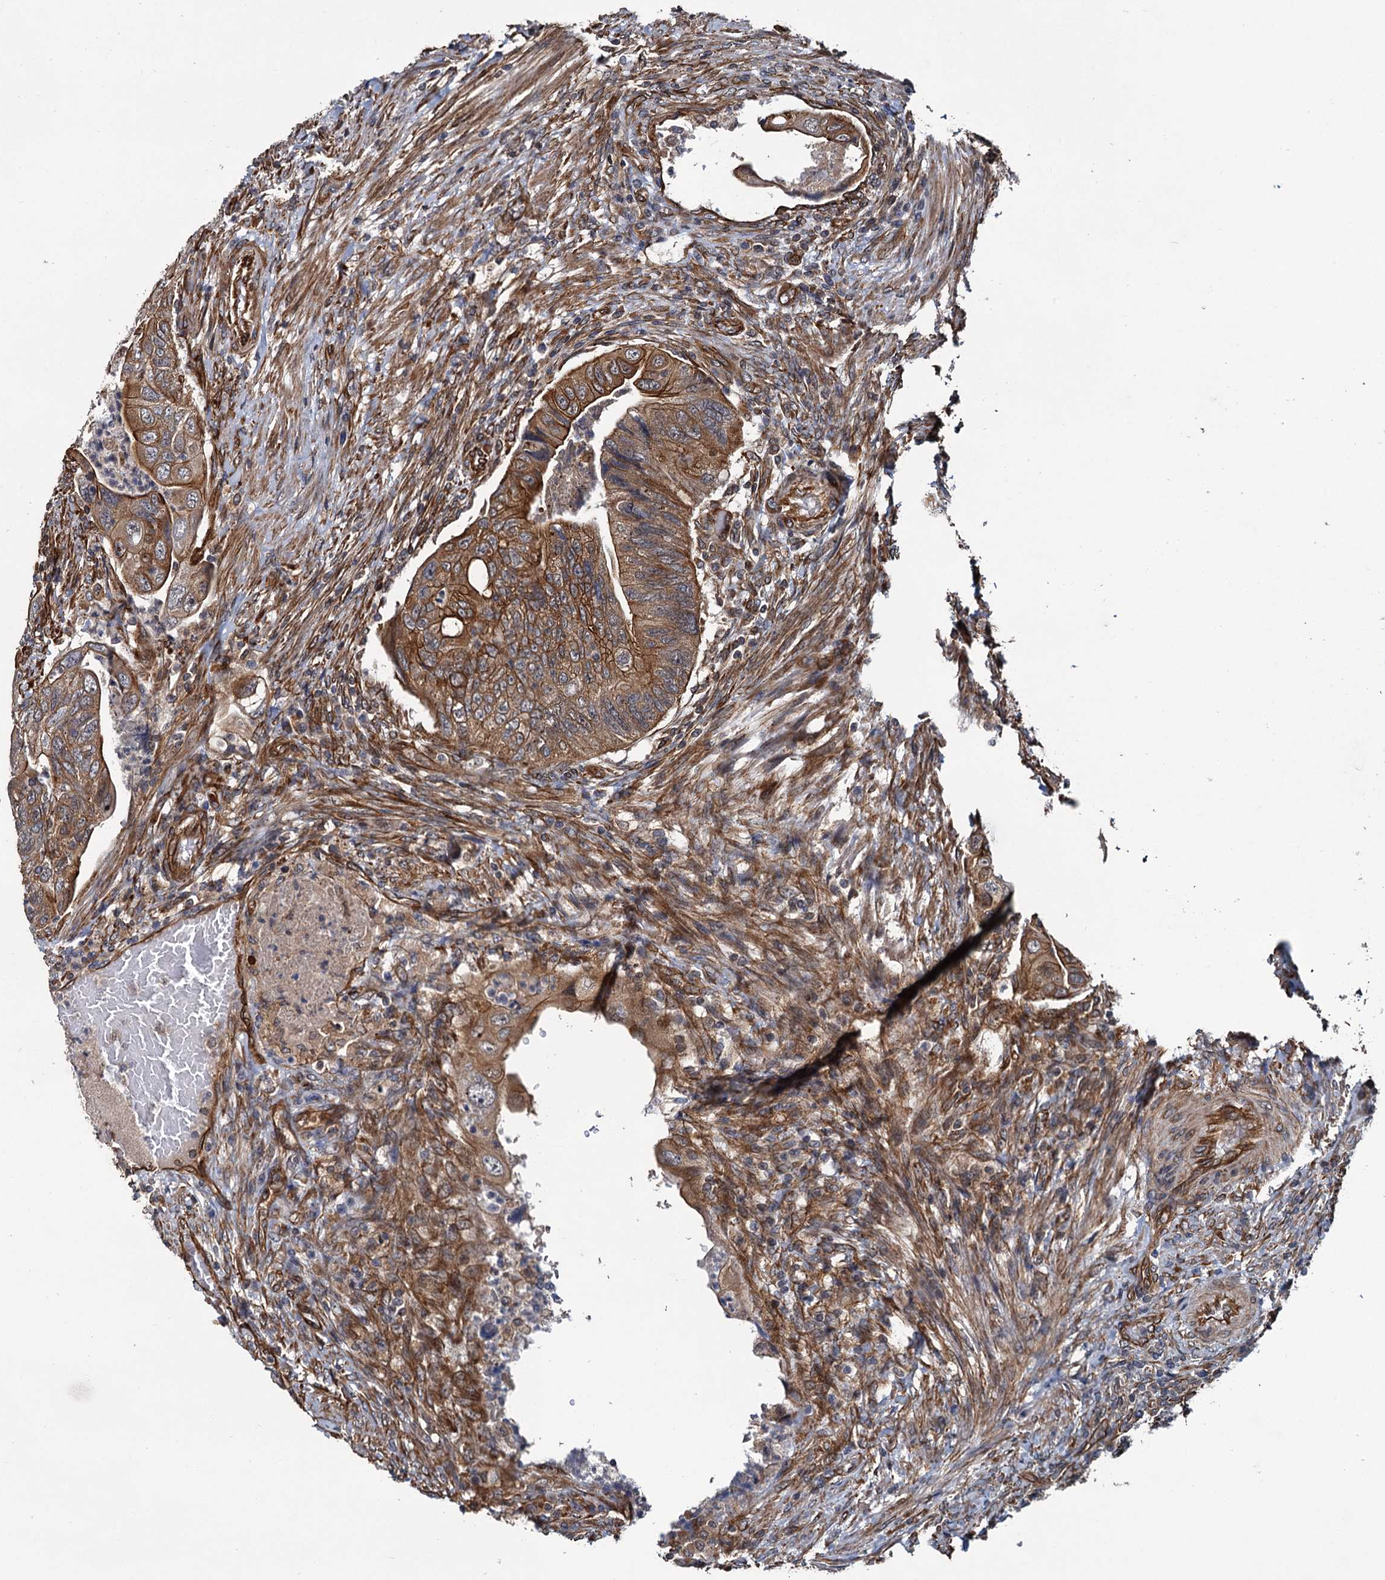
{"staining": {"intensity": "moderate", "quantity": ">75%", "location": "cytoplasmic/membranous"}, "tissue": "colorectal cancer", "cell_type": "Tumor cells", "image_type": "cancer", "snomed": [{"axis": "morphology", "description": "Adenocarcinoma, NOS"}, {"axis": "topography", "description": "Rectum"}], "caption": "Protein staining reveals moderate cytoplasmic/membranous positivity in approximately >75% of tumor cells in colorectal cancer.", "gene": "ZFYVE19", "patient": {"sex": "male", "age": 63}}